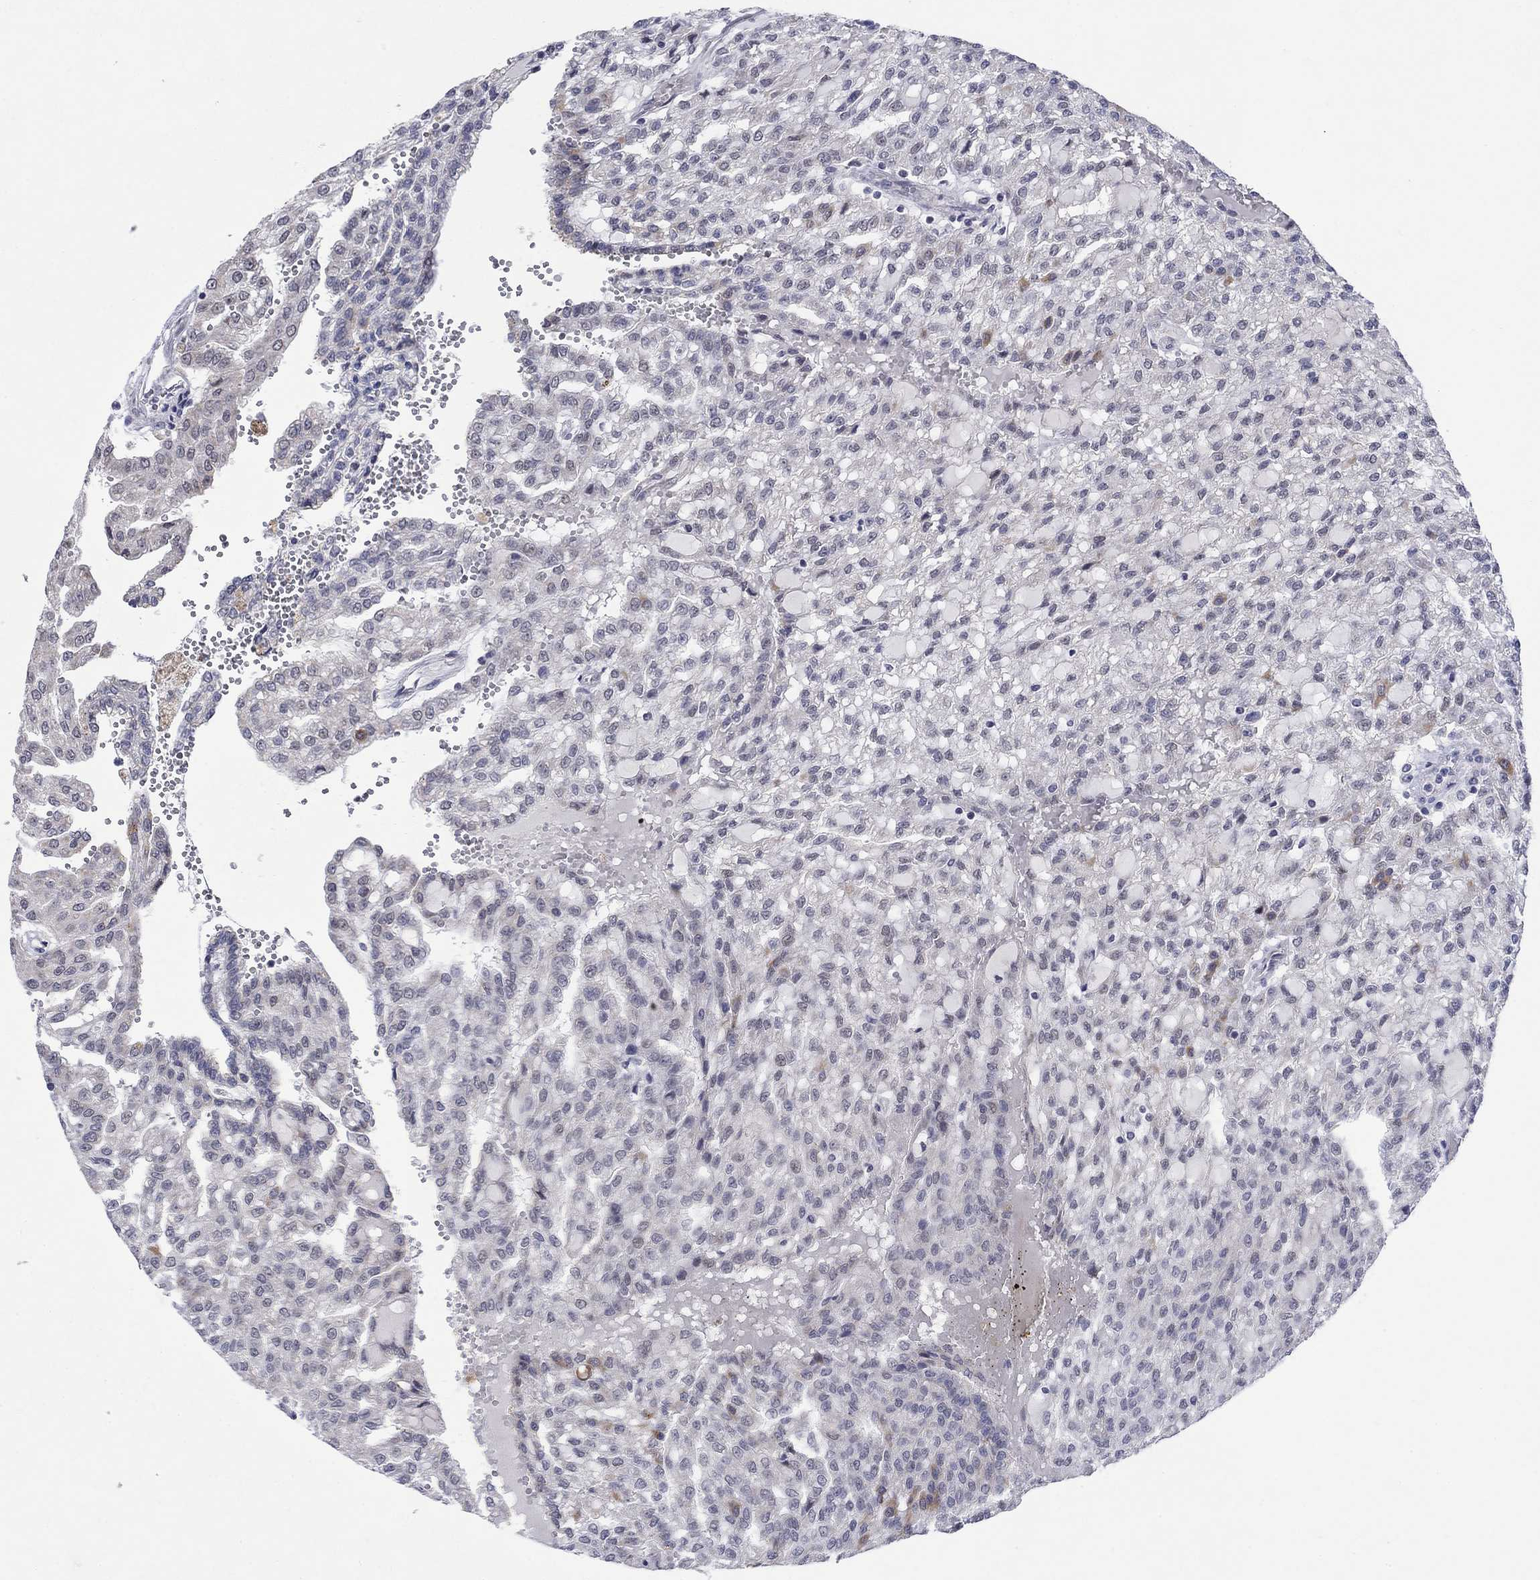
{"staining": {"intensity": "negative", "quantity": "none", "location": "none"}, "tissue": "renal cancer", "cell_type": "Tumor cells", "image_type": "cancer", "snomed": [{"axis": "morphology", "description": "Adenocarcinoma, NOS"}, {"axis": "topography", "description": "Kidney"}], "caption": "Photomicrograph shows no significant protein expression in tumor cells of adenocarcinoma (renal). (Brightfield microscopy of DAB immunohistochemistry at high magnification).", "gene": "SDC1", "patient": {"sex": "male", "age": 63}}